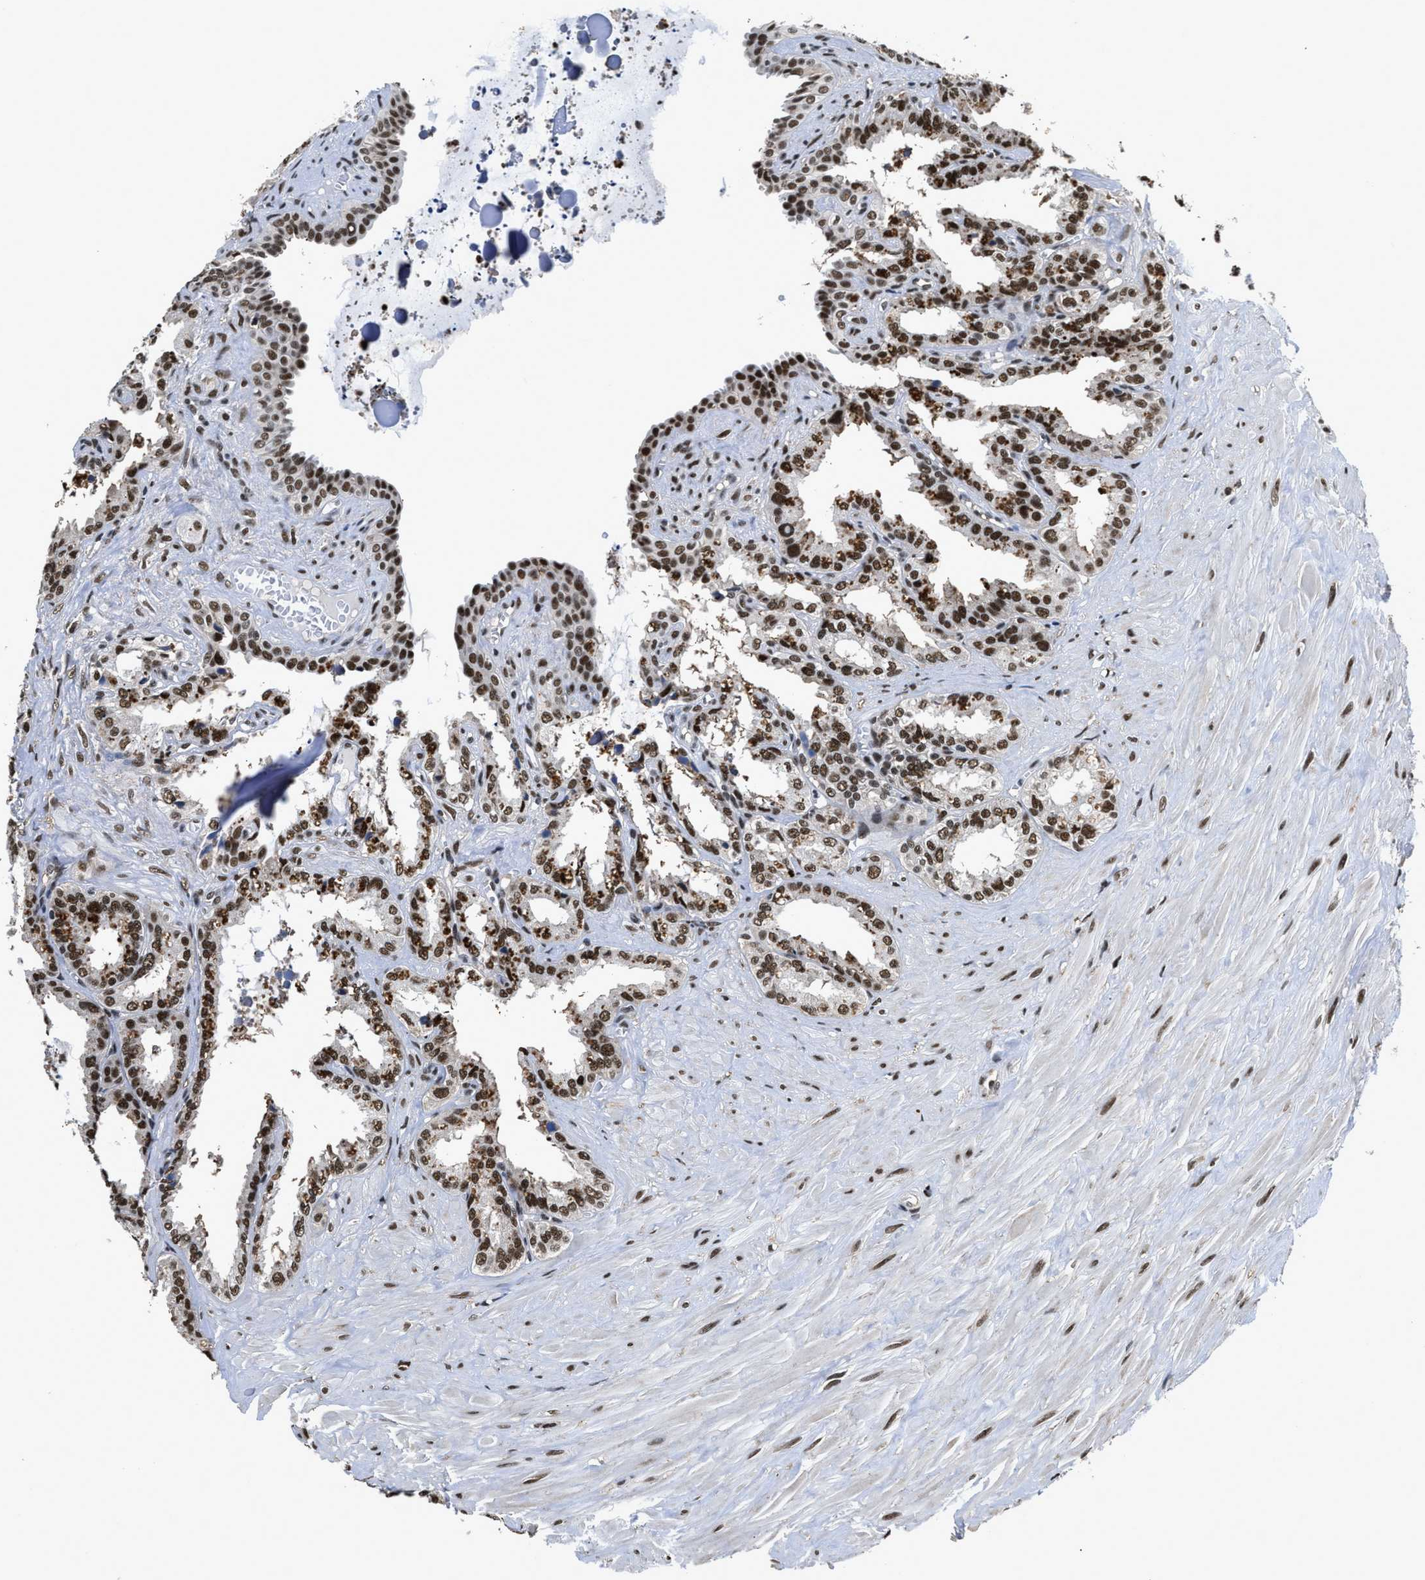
{"staining": {"intensity": "strong", "quantity": ">75%", "location": "nuclear"}, "tissue": "seminal vesicle", "cell_type": "Glandular cells", "image_type": "normal", "snomed": [{"axis": "morphology", "description": "Normal tissue, NOS"}, {"axis": "topography", "description": "Seminal veicle"}], "caption": "The immunohistochemical stain labels strong nuclear positivity in glandular cells of unremarkable seminal vesicle. (IHC, brightfield microscopy, high magnification).", "gene": "HNRNPF", "patient": {"sex": "male", "age": 64}}